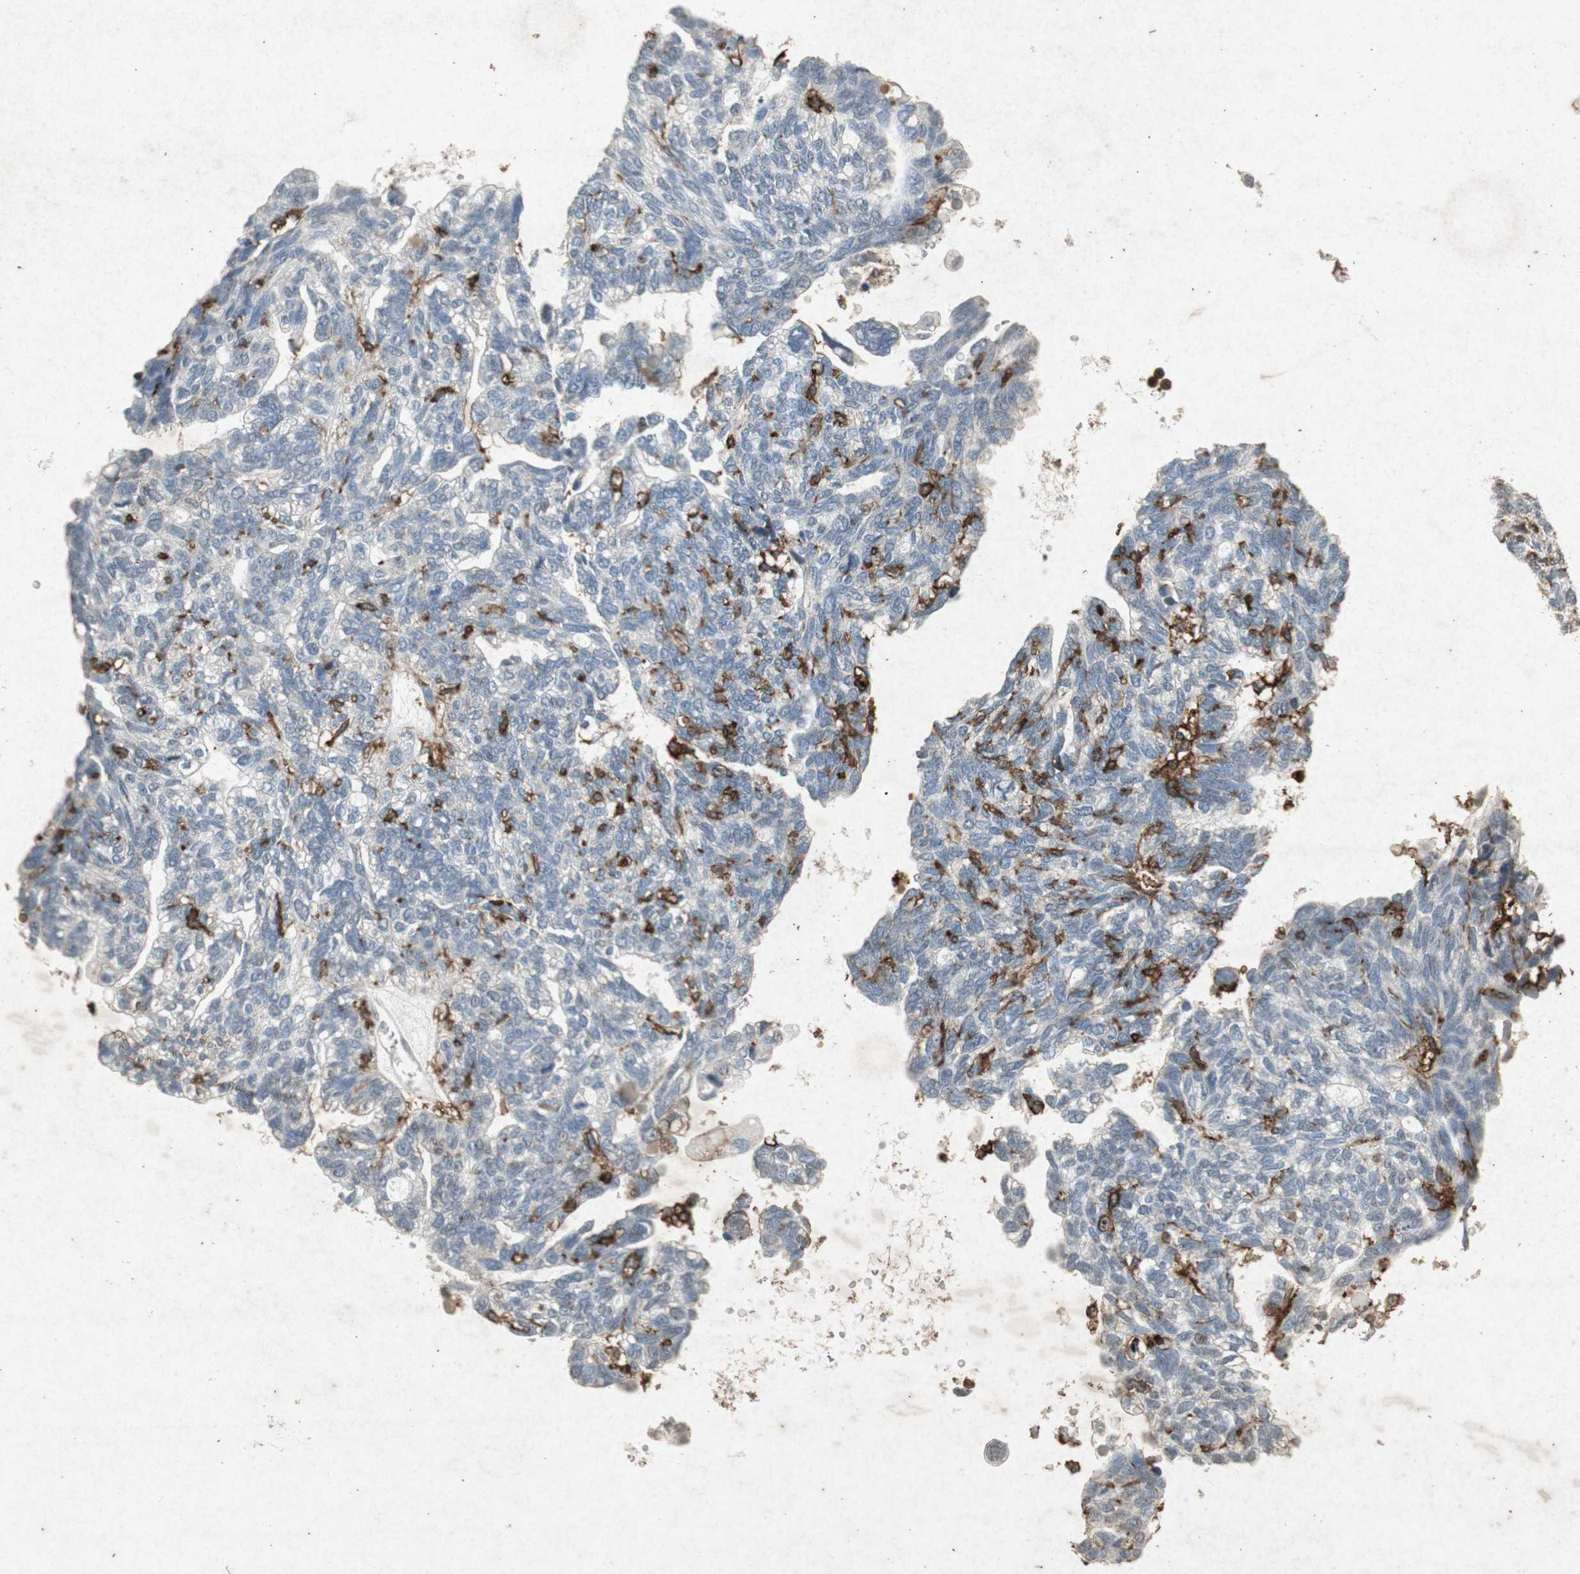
{"staining": {"intensity": "negative", "quantity": "none", "location": "none"}, "tissue": "ovarian cancer", "cell_type": "Tumor cells", "image_type": "cancer", "snomed": [{"axis": "morphology", "description": "Cystadenocarcinoma, serous, NOS"}, {"axis": "topography", "description": "Ovary"}], "caption": "A high-resolution micrograph shows immunohistochemistry staining of ovarian cancer, which reveals no significant staining in tumor cells.", "gene": "TYROBP", "patient": {"sex": "female", "age": 79}}